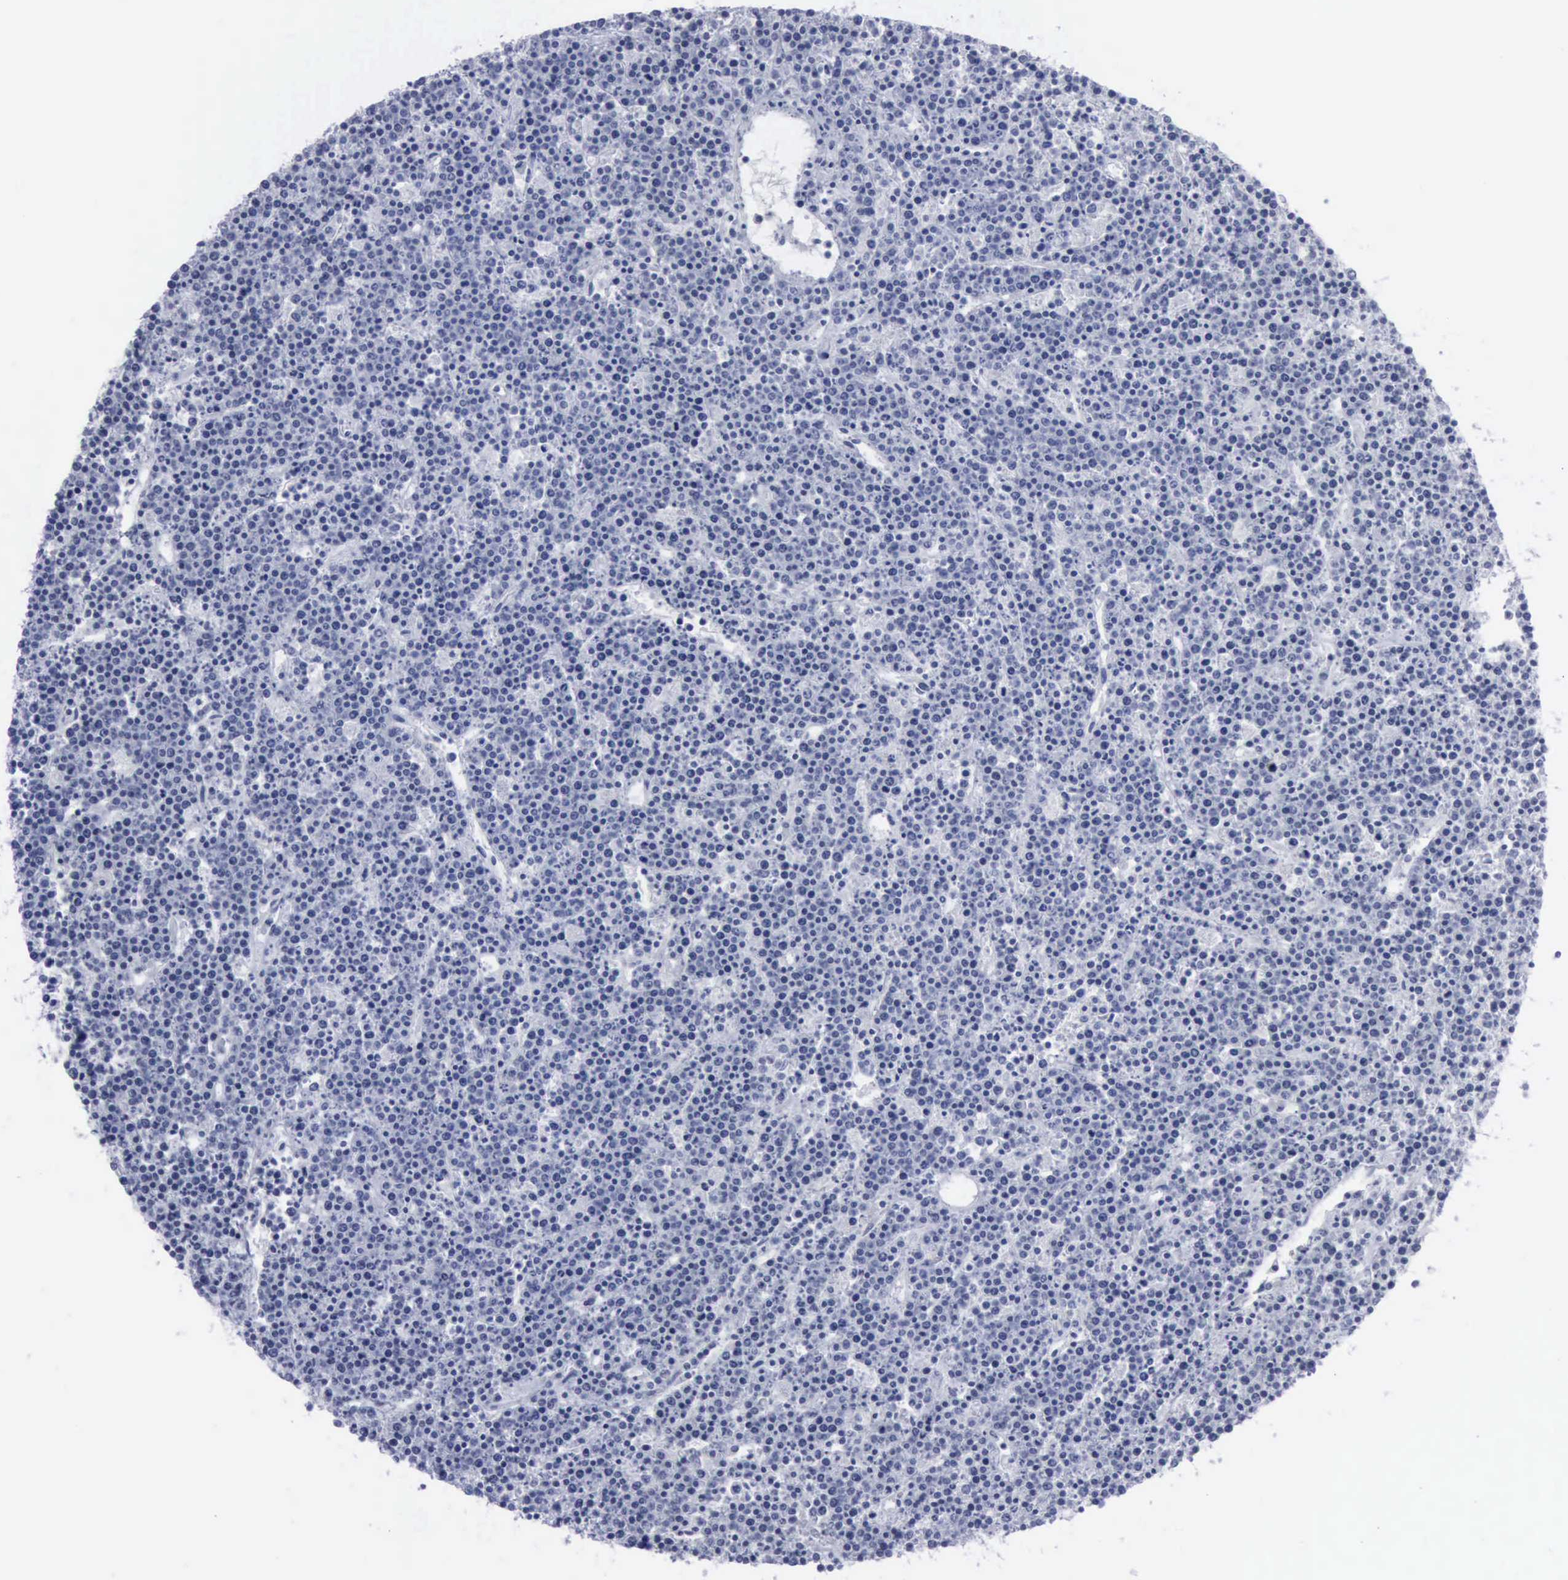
{"staining": {"intensity": "negative", "quantity": "none", "location": "none"}, "tissue": "lymphoma", "cell_type": "Tumor cells", "image_type": "cancer", "snomed": [{"axis": "morphology", "description": "Malignant lymphoma, non-Hodgkin's type, High grade"}, {"axis": "topography", "description": "Ovary"}], "caption": "A high-resolution histopathology image shows immunohistochemistry staining of high-grade malignant lymphoma, non-Hodgkin's type, which displays no significant expression in tumor cells.", "gene": "VCAM1", "patient": {"sex": "female", "age": 56}}